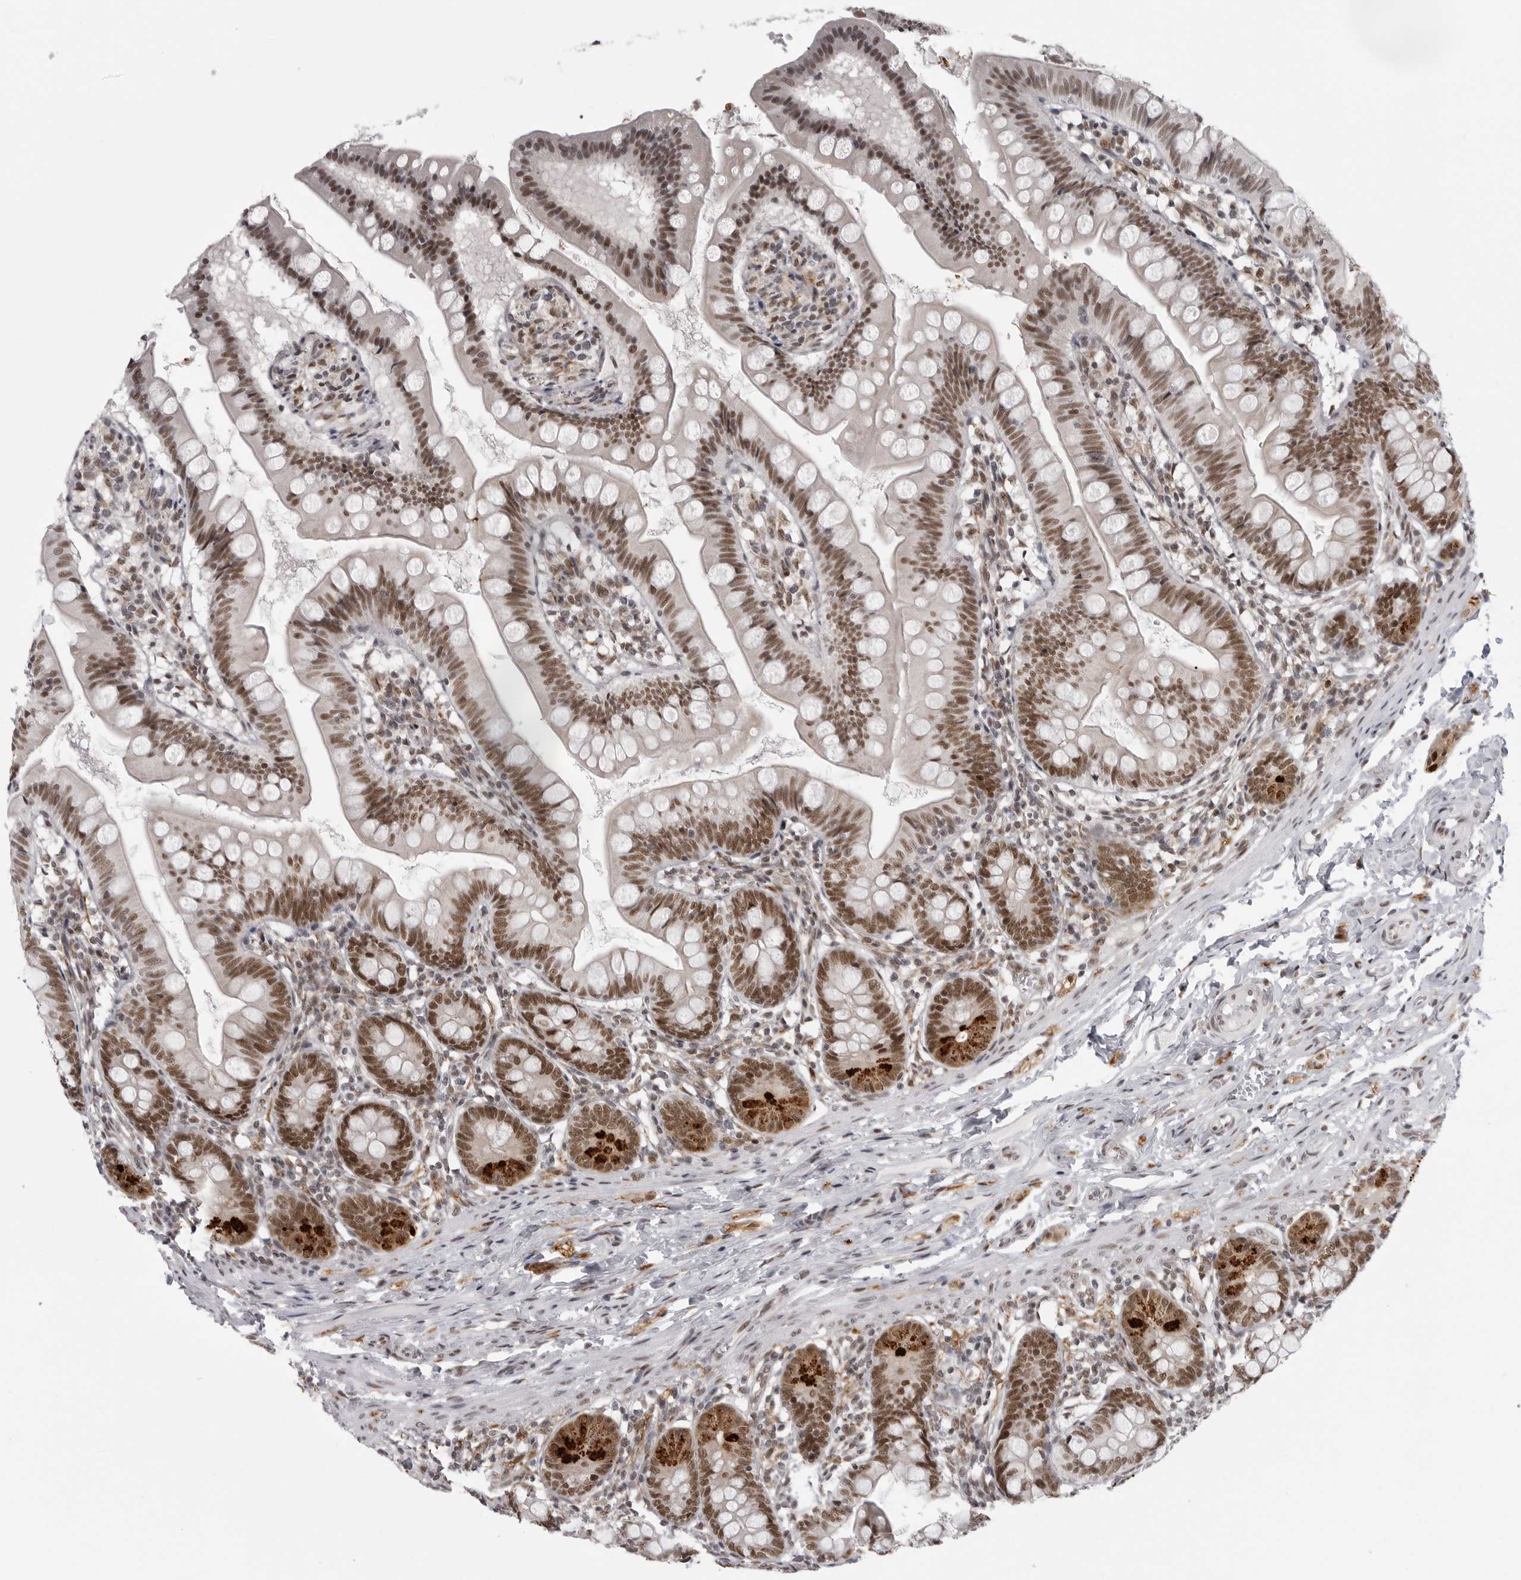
{"staining": {"intensity": "moderate", "quantity": ">75%", "location": "nuclear"}, "tissue": "small intestine", "cell_type": "Glandular cells", "image_type": "normal", "snomed": [{"axis": "morphology", "description": "Normal tissue, NOS"}, {"axis": "topography", "description": "Small intestine"}], "caption": "A brown stain labels moderate nuclear positivity of a protein in glandular cells of benign human small intestine. The protein of interest is shown in brown color, while the nuclei are stained blue.", "gene": "PRDM10", "patient": {"sex": "male", "age": 7}}